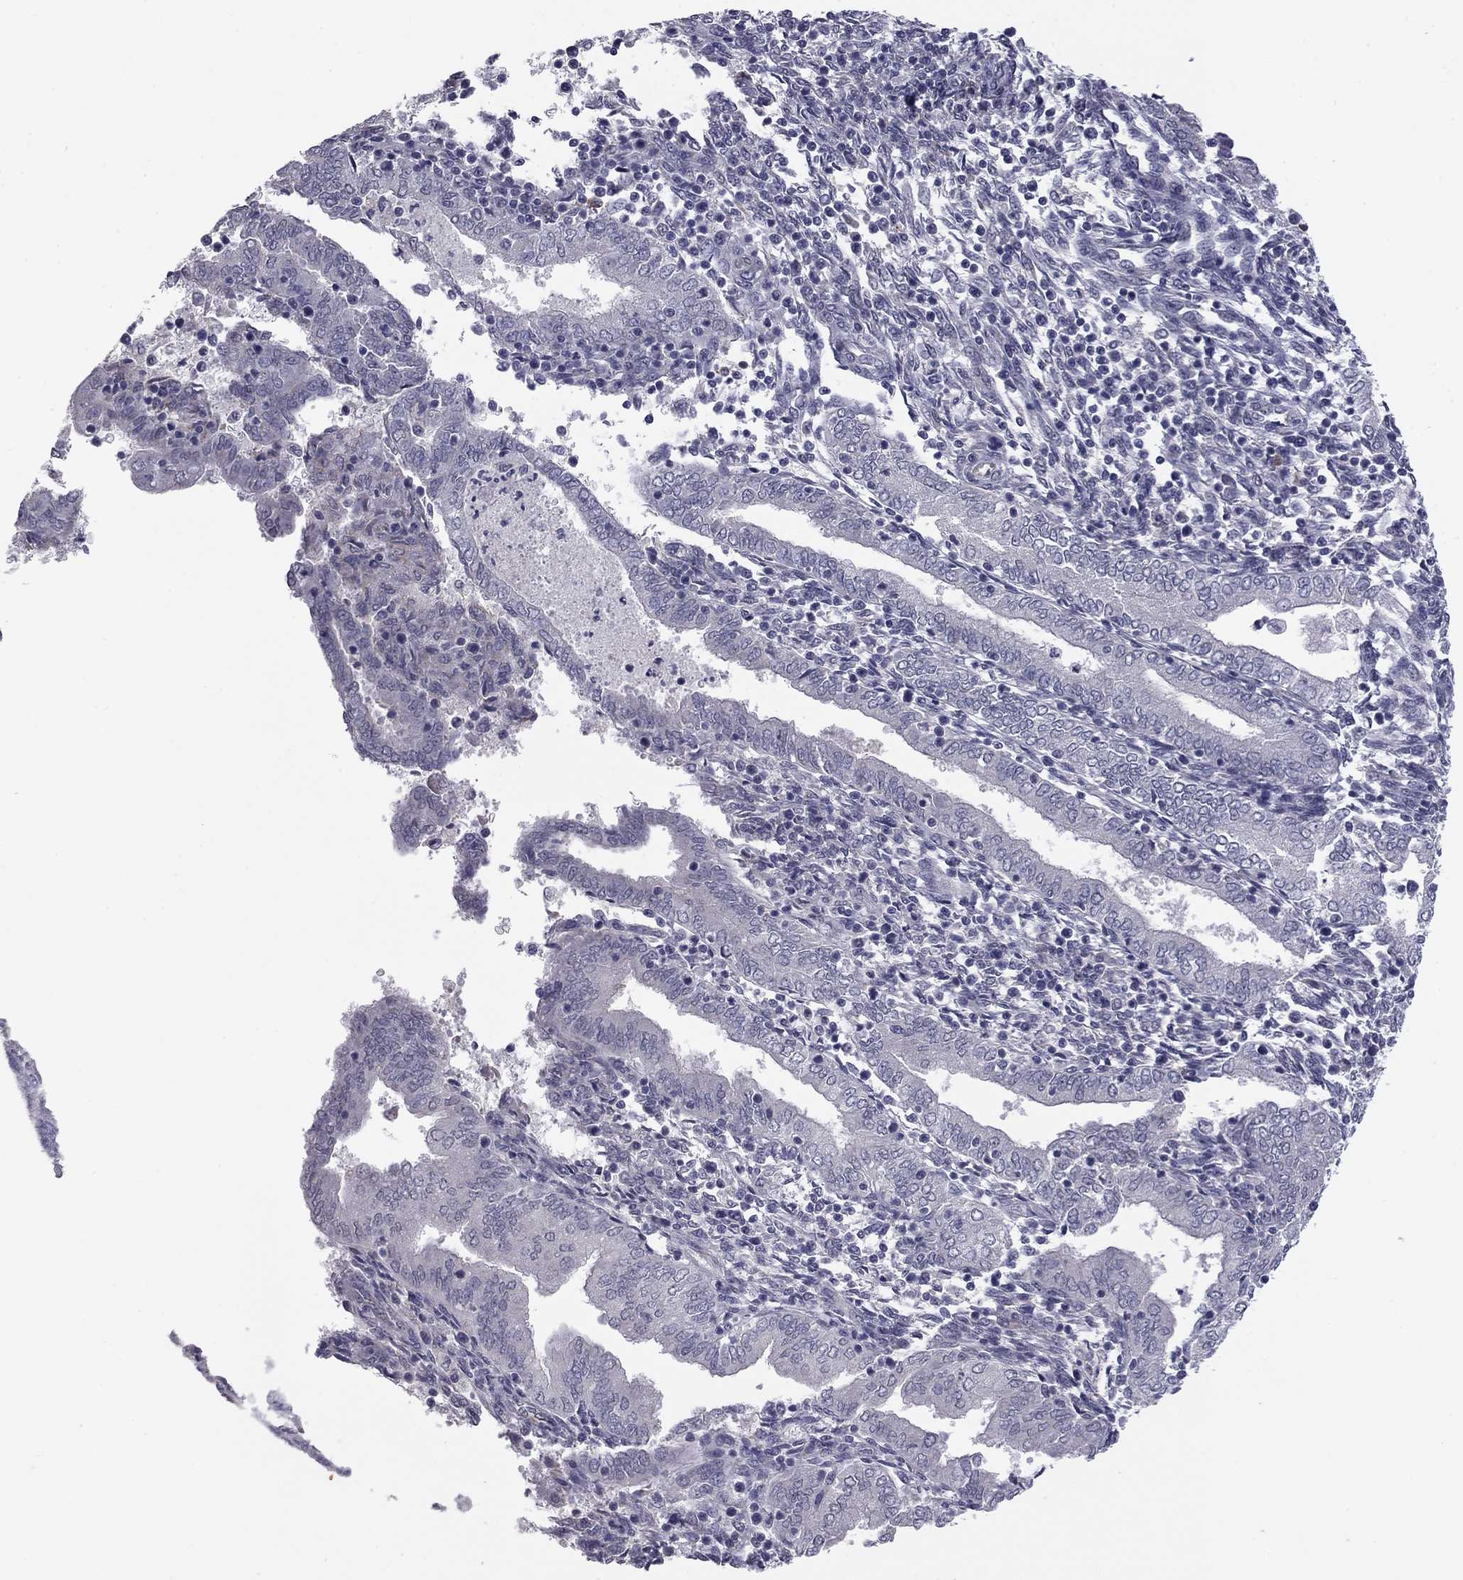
{"staining": {"intensity": "negative", "quantity": "none", "location": "none"}, "tissue": "endometrium", "cell_type": "Cells in endometrial stroma", "image_type": "normal", "snomed": [{"axis": "morphology", "description": "Normal tissue, NOS"}, {"axis": "topography", "description": "Endometrium"}], "caption": "Photomicrograph shows no protein staining in cells in endometrial stroma of benign endometrium.", "gene": "PRRT2", "patient": {"sex": "female", "age": 42}}